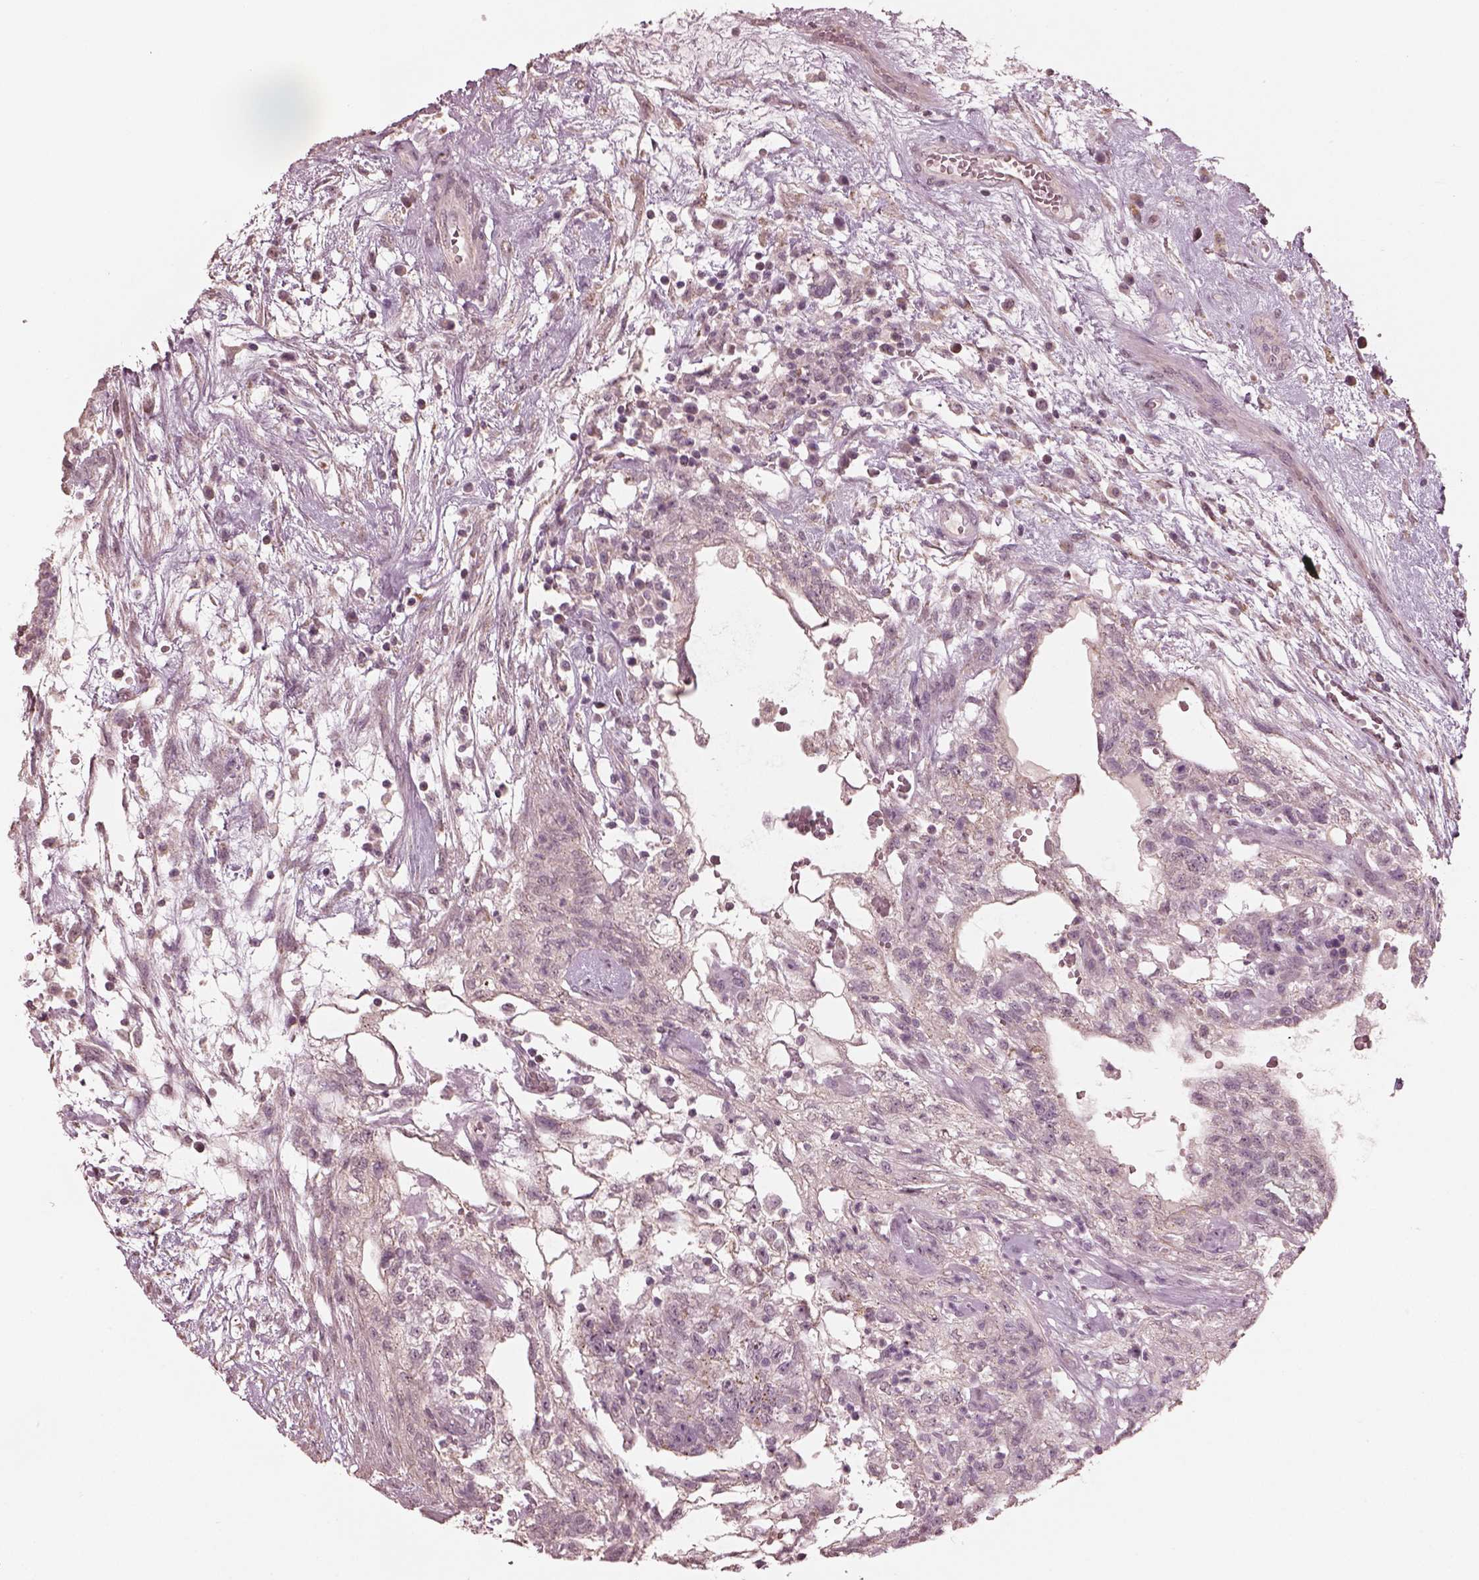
{"staining": {"intensity": "moderate", "quantity": "<25%", "location": "cytoplasmic/membranous"}, "tissue": "testis cancer", "cell_type": "Tumor cells", "image_type": "cancer", "snomed": [{"axis": "morphology", "description": "Normal tissue, NOS"}, {"axis": "morphology", "description": "Carcinoma, Embryonal, NOS"}, {"axis": "topography", "description": "Testis"}], "caption": "Immunohistochemistry (IHC) image of human testis cancer stained for a protein (brown), which displays low levels of moderate cytoplasmic/membranous expression in about <25% of tumor cells.", "gene": "SLC7A4", "patient": {"sex": "male", "age": 32}}